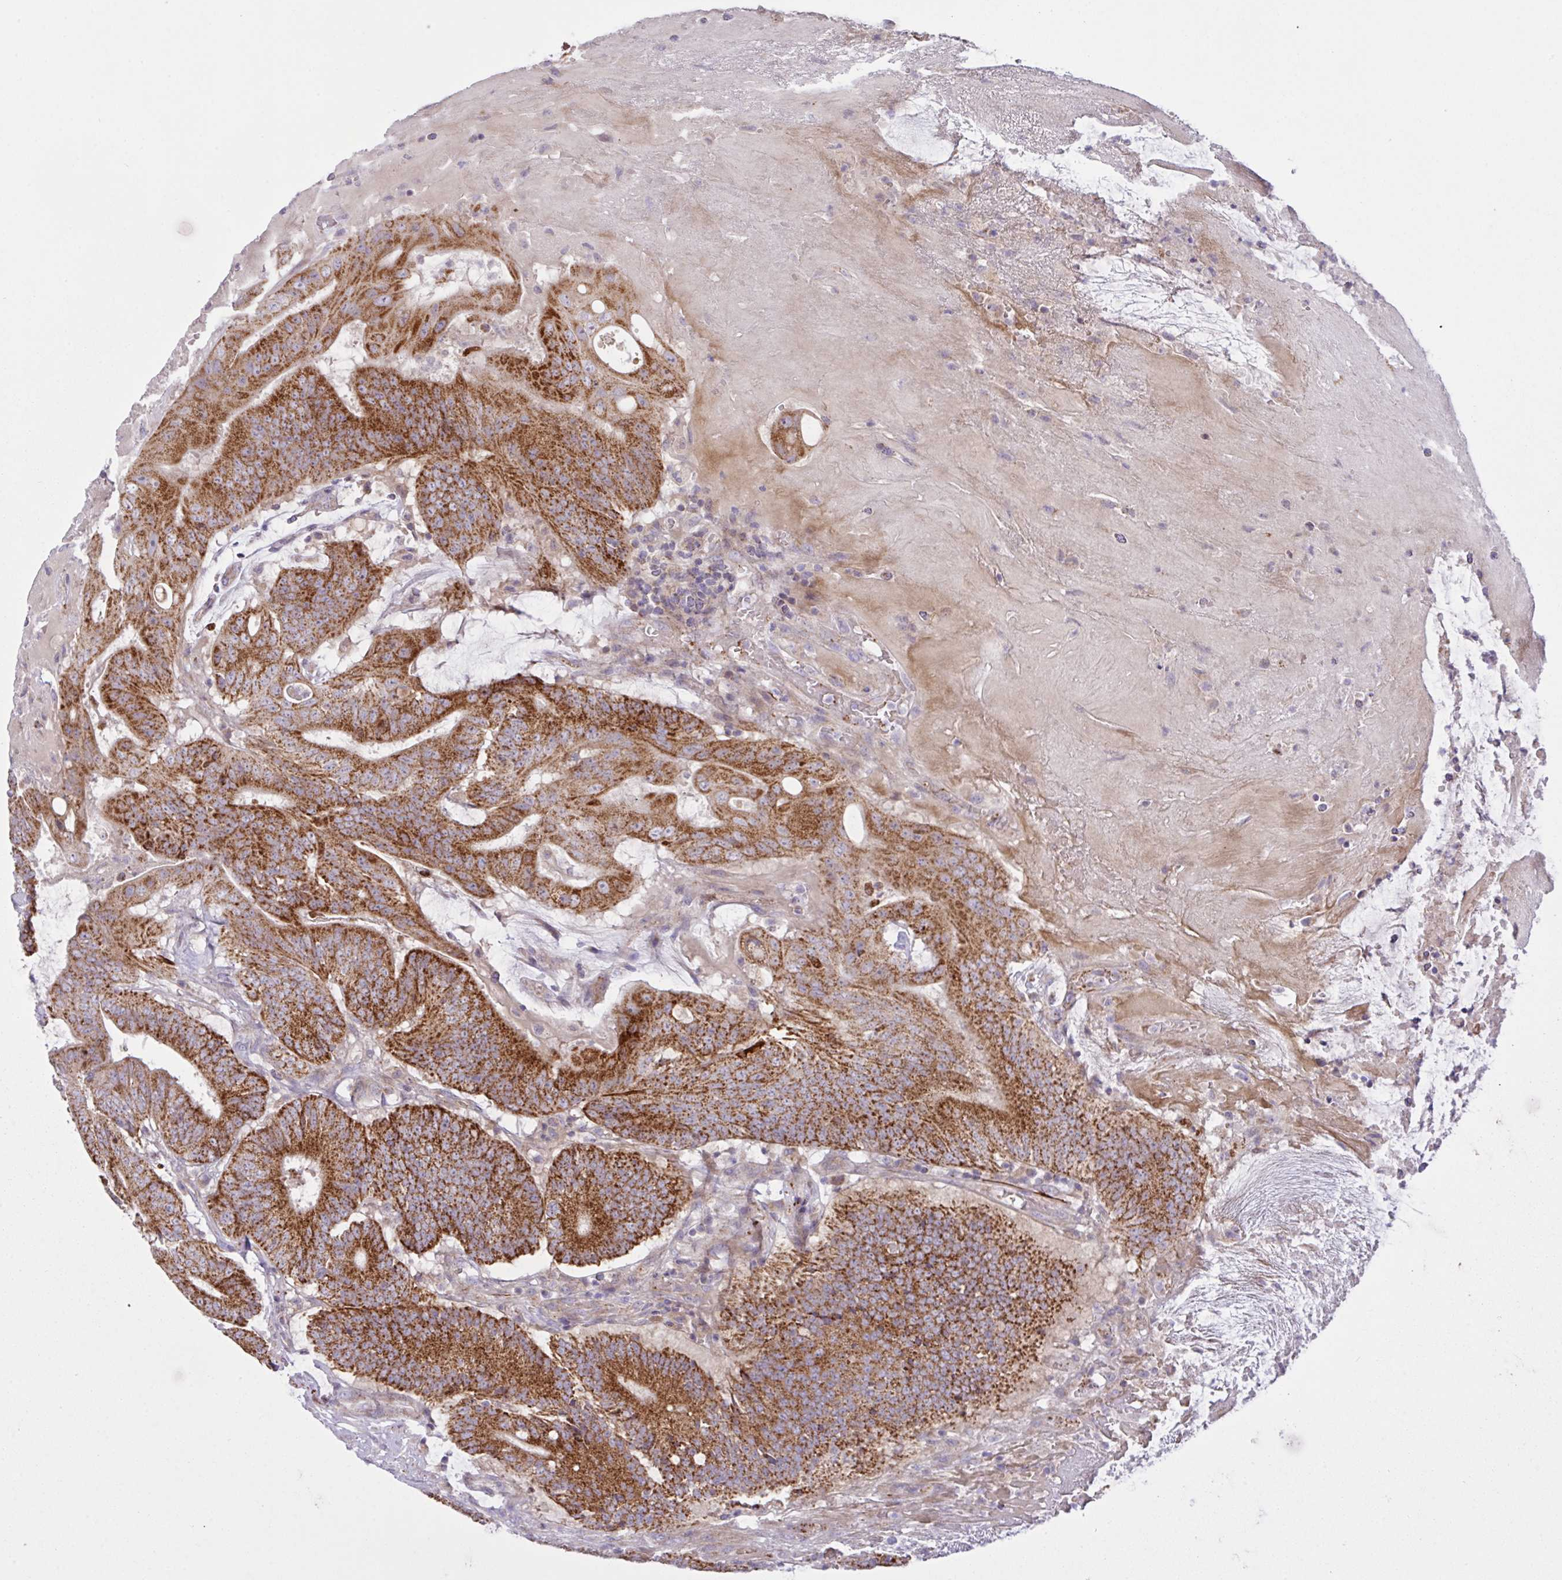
{"staining": {"intensity": "strong", "quantity": ">75%", "location": "cytoplasmic/membranous"}, "tissue": "colorectal cancer", "cell_type": "Tumor cells", "image_type": "cancer", "snomed": [{"axis": "morphology", "description": "Adenocarcinoma, NOS"}, {"axis": "topography", "description": "Colon"}], "caption": "Approximately >75% of tumor cells in adenocarcinoma (colorectal) demonstrate strong cytoplasmic/membranous protein positivity as visualized by brown immunohistochemical staining.", "gene": "CHDH", "patient": {"sex": "female", "age": 43}}